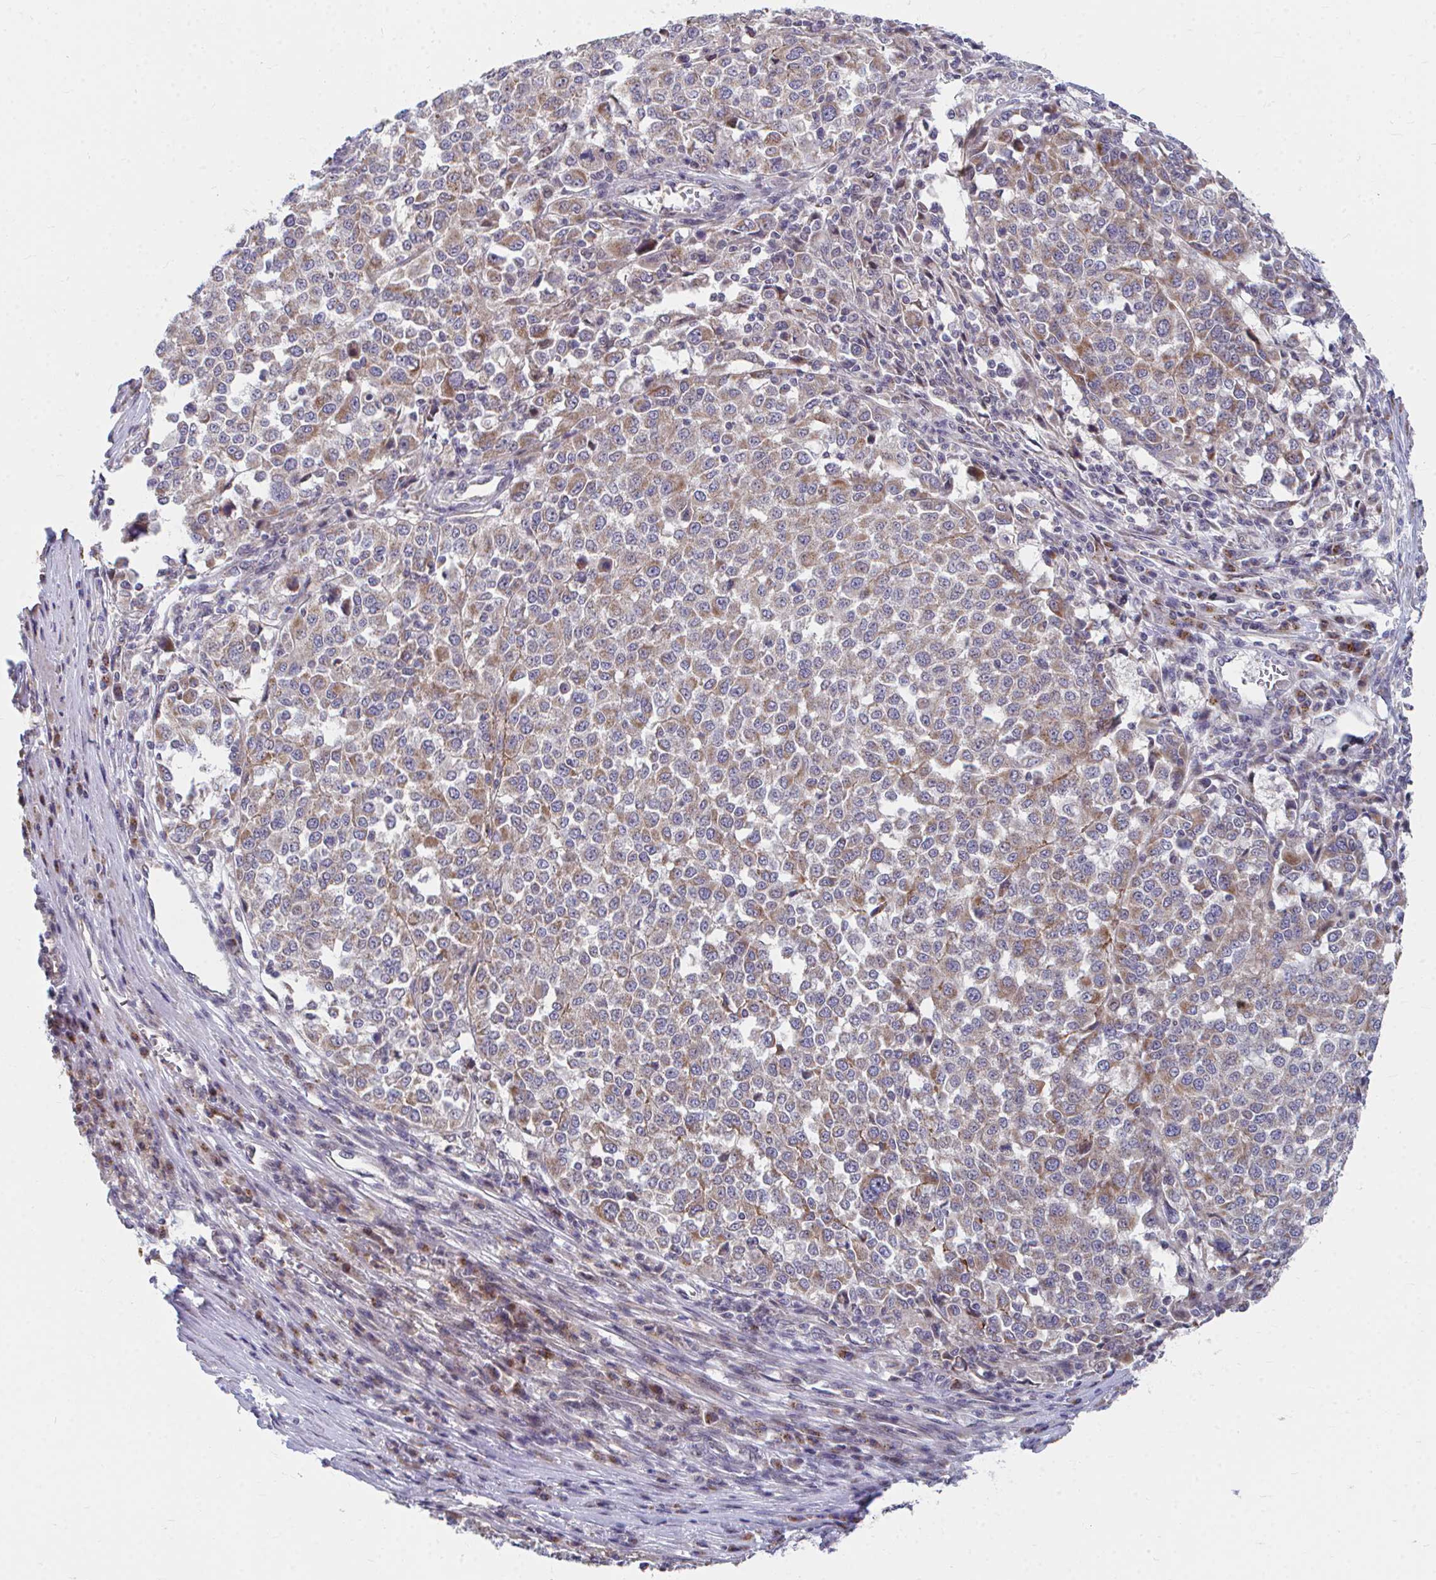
{"staining": {"intensity": "moderate", "quantity": "25%-75%", "location": "cytoplasmic/membranous"}, "tissue": "melanoma", "cell_type": "Tumor cells", "image_type": "cancer", "snomed": [{"axis": "morphology", "description": "Malignant melanoma, Metastatic site"}, {"axis": "topography", "description": "Lymph node"}], "caption": "Immunohistochemical staining of human melanoma shows moderate cytoplasmic/membranous protein positivity in about 25%-75% of tumor cells.", "gene": "PEX3", "patient": {"sex": "male", "age": 44}}